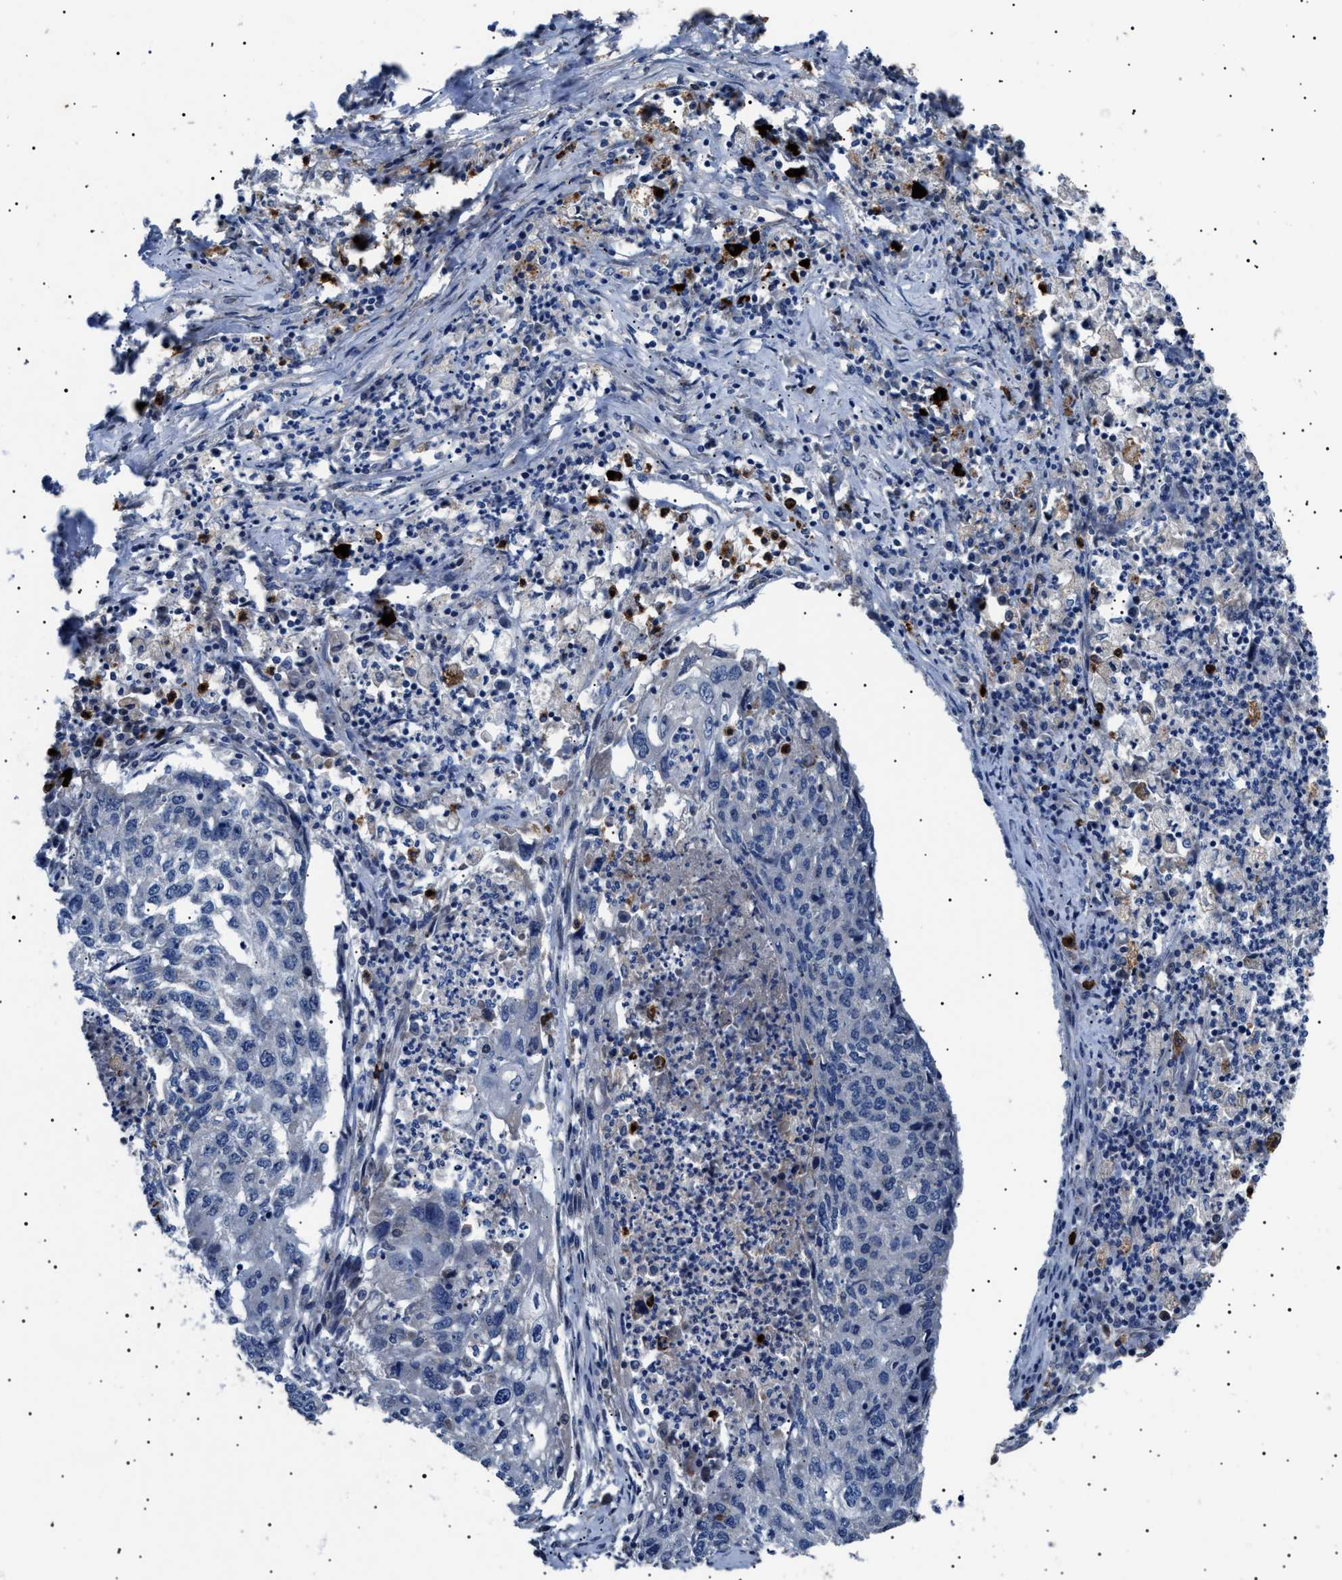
{"staining": {"intensity": "negative", "quantity": "none", "location": "none"}, "tissue": "lung cancer", "cell_type": "Tumor cells", "image_type": "cancer", "snomed": [{"axis": "morphology", "description": "Squamous cell carcinoma, NOS"}, {"axis": "topography", "description": "Lung"}], "caption": "An immunohistochemistry histopathology image of lung squamous cell carcinoma is shown. There is no staining in tumor cells of lung squamous cell carcinoma.", "gene": "PTRH1", "patient": {"sex": "female", "age": 63}}